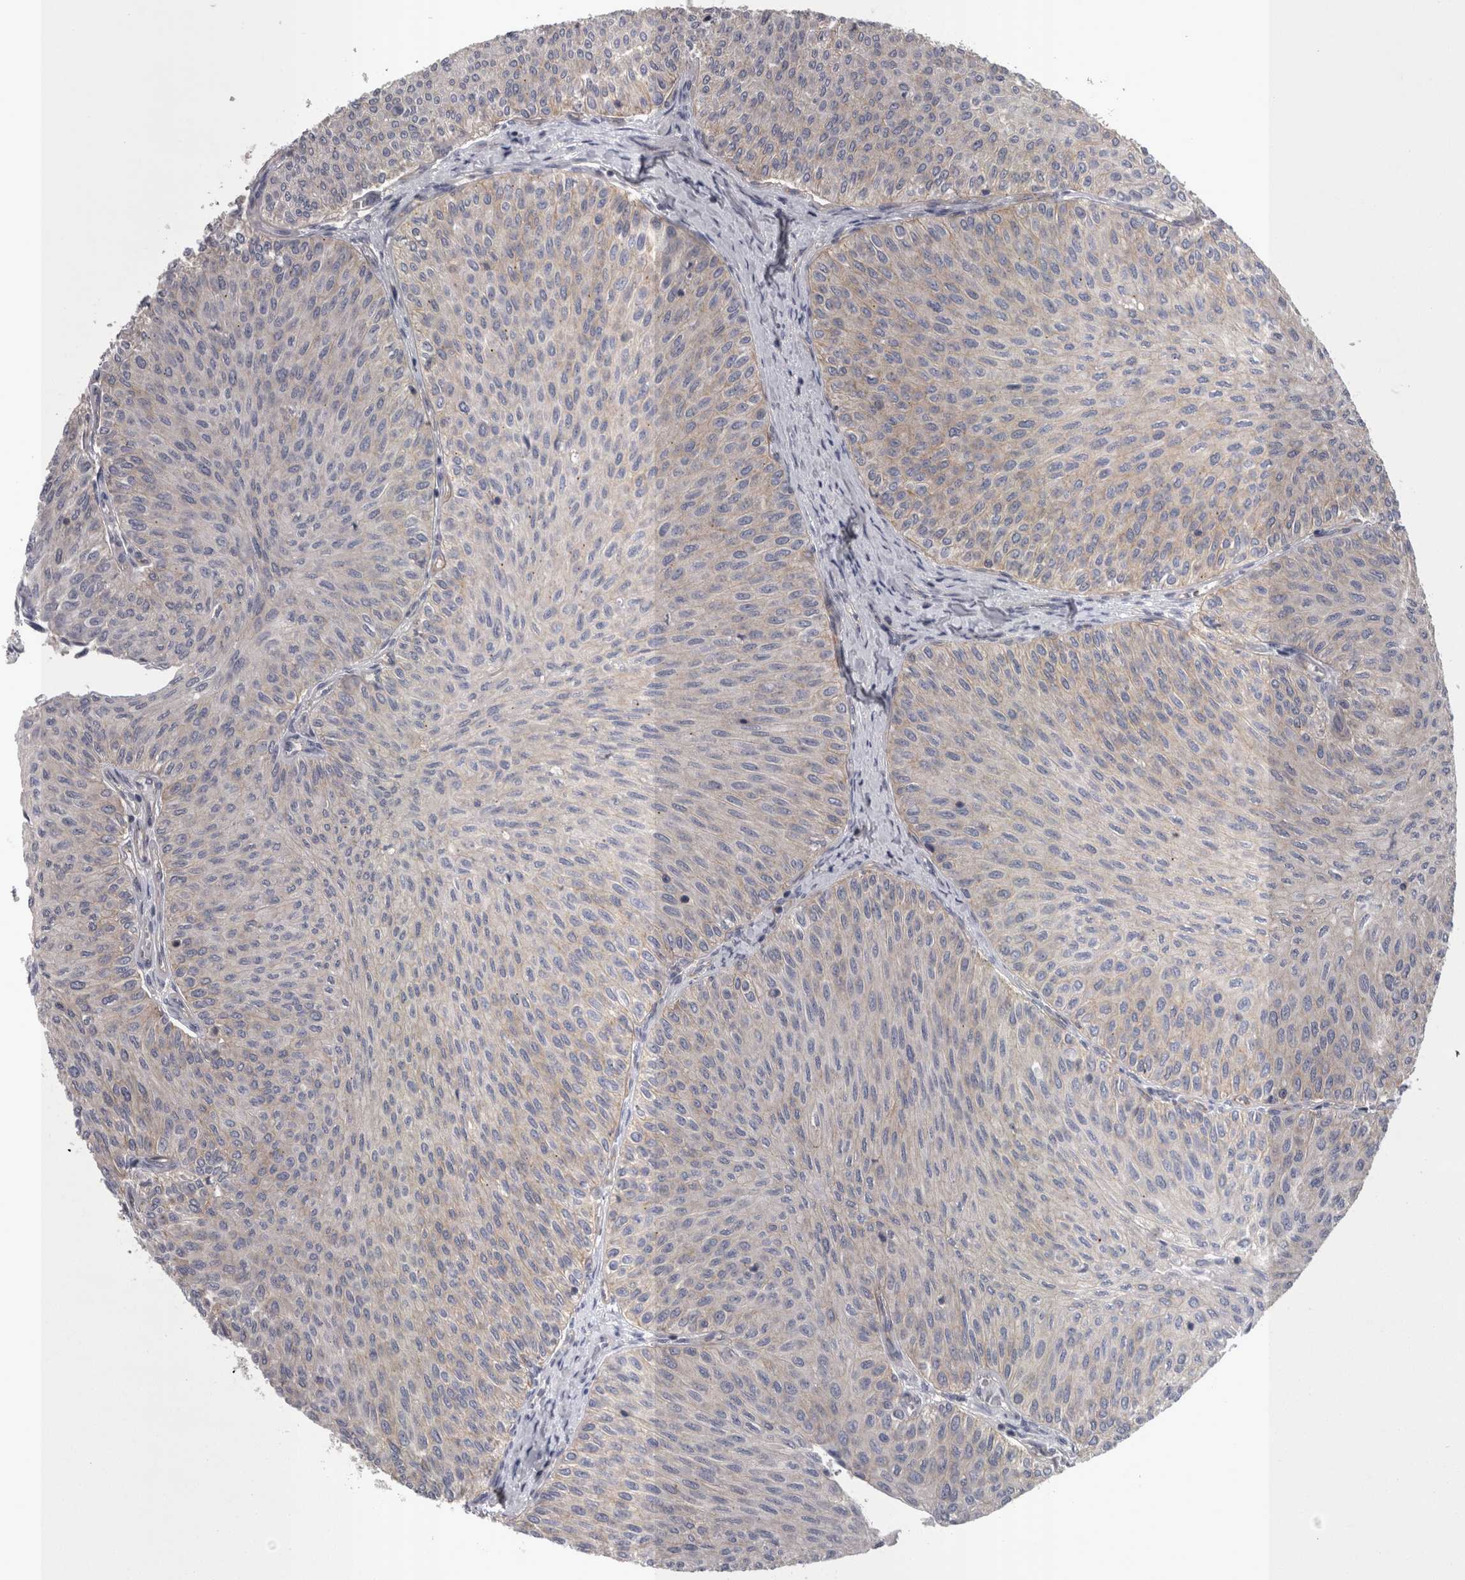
{"staining": {"intensity": "weak", "quantity": "<25%", "location": "cytoplasmic/membranous"}, "tissue": "urothelial cancer", "cell_type": "Tumor cells", "image_type": "cancer", "snomed": [{"axis": "morphology", "description": "Urothelial carcinoma, Low grade"}, {"axis": "topography", "description": "Urinary bladder"}], "caption": "Tumor cells show no significant expression in low-grade urothelial carcinoma.", "gene": "LYZL6", "patient": {"sex": "male", "age": 78}}